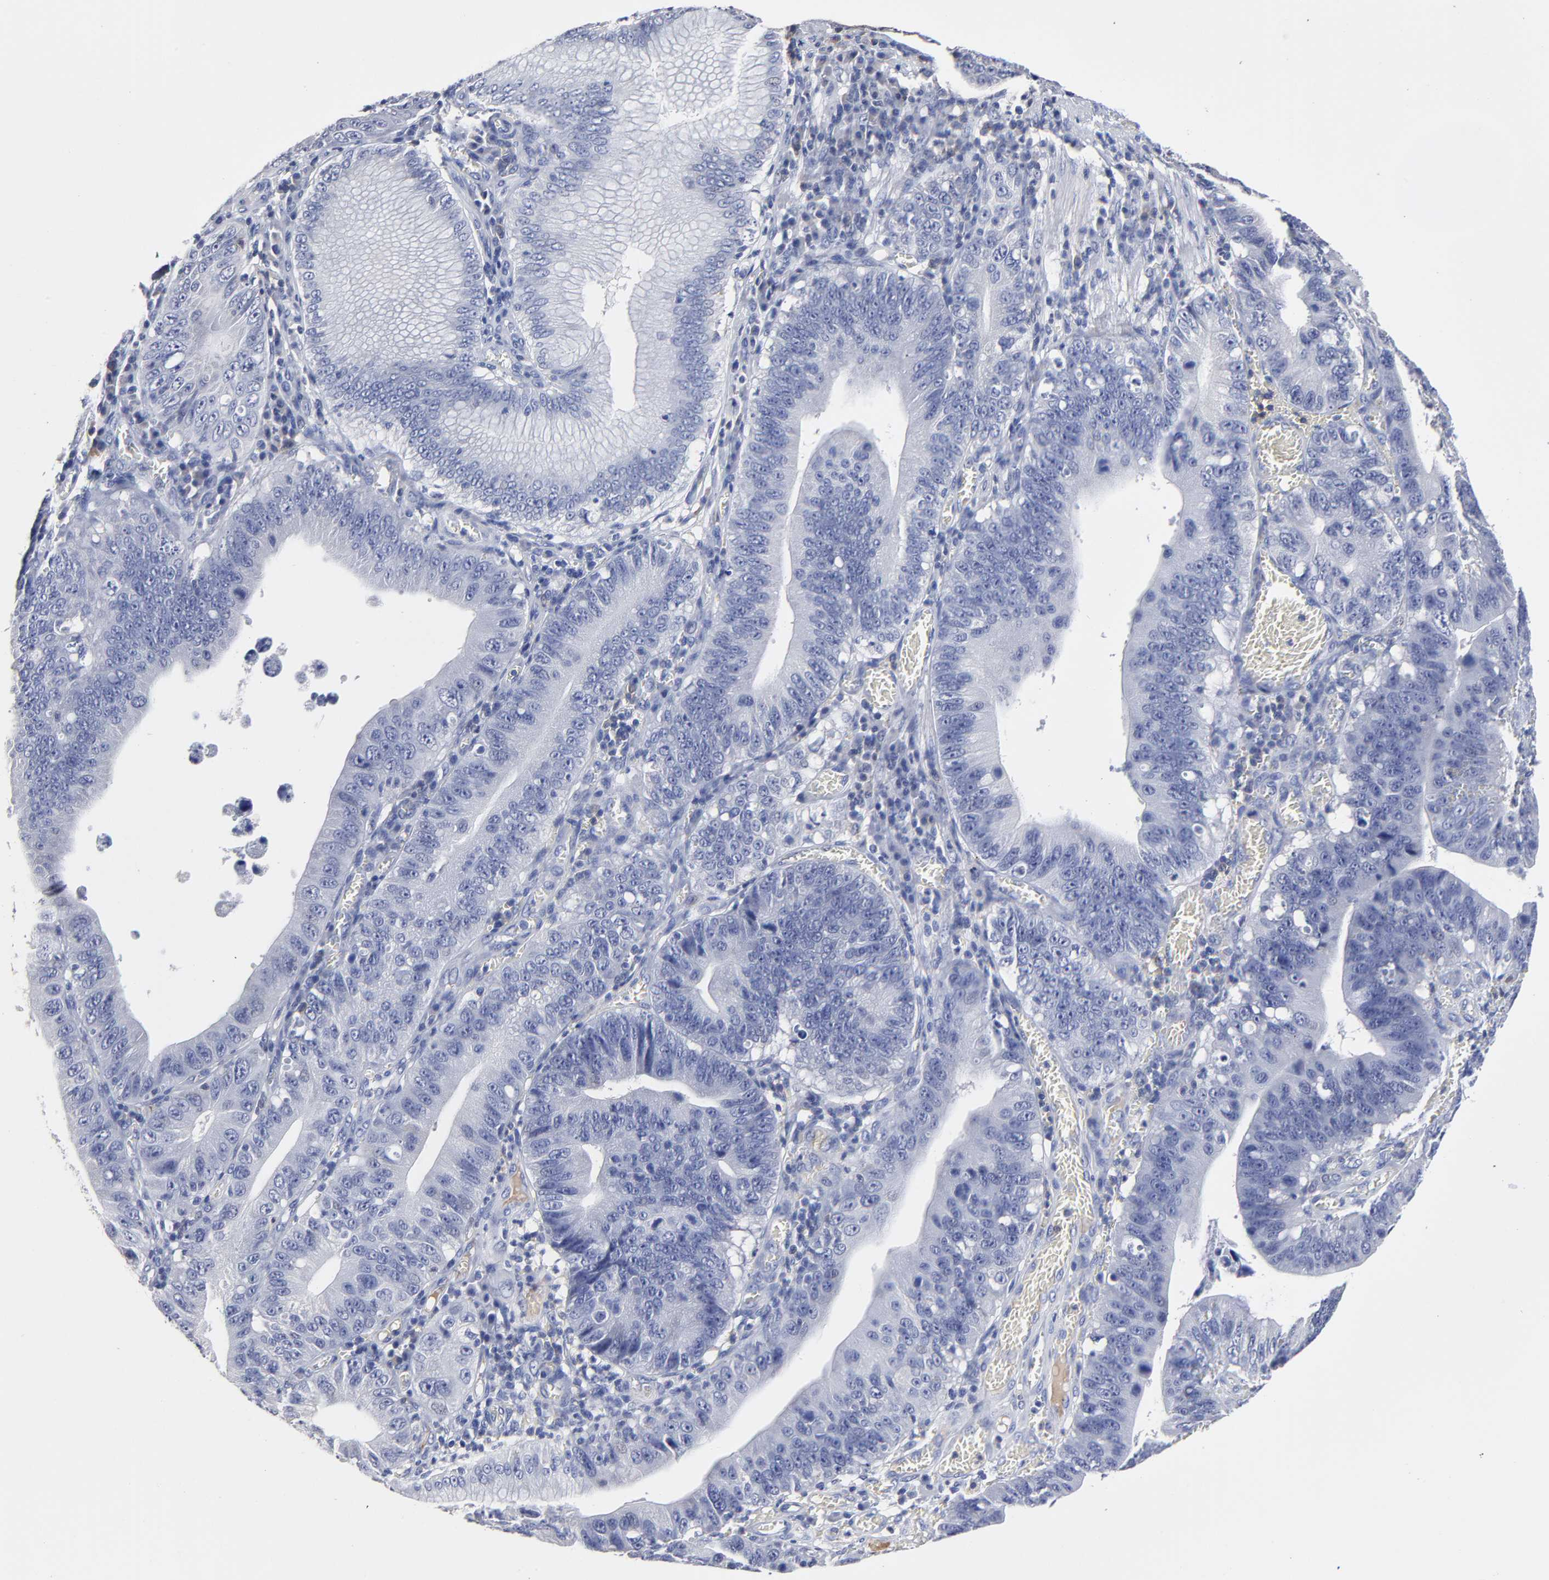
{"staining": {"intensity": "negative", "quantity": "none", "location": "none"}, "tissue": "stomach cancer", "cell_type": "Tumor cells", "image_type": "cancer", "snomed": [{"axis": "morphology", "description": "Adenocarcinoma, NOS"}, {"axis": "topography", "description": "Stomach"}, {"axis": "topography", "description": "Gastric cardia"}], "caption": "Immunohistochemical staining of human stomach cancer reveals no significant expression in tumor cells.", "gene": "TRAT1", "patient": {"sex": "male", "age": 59}}